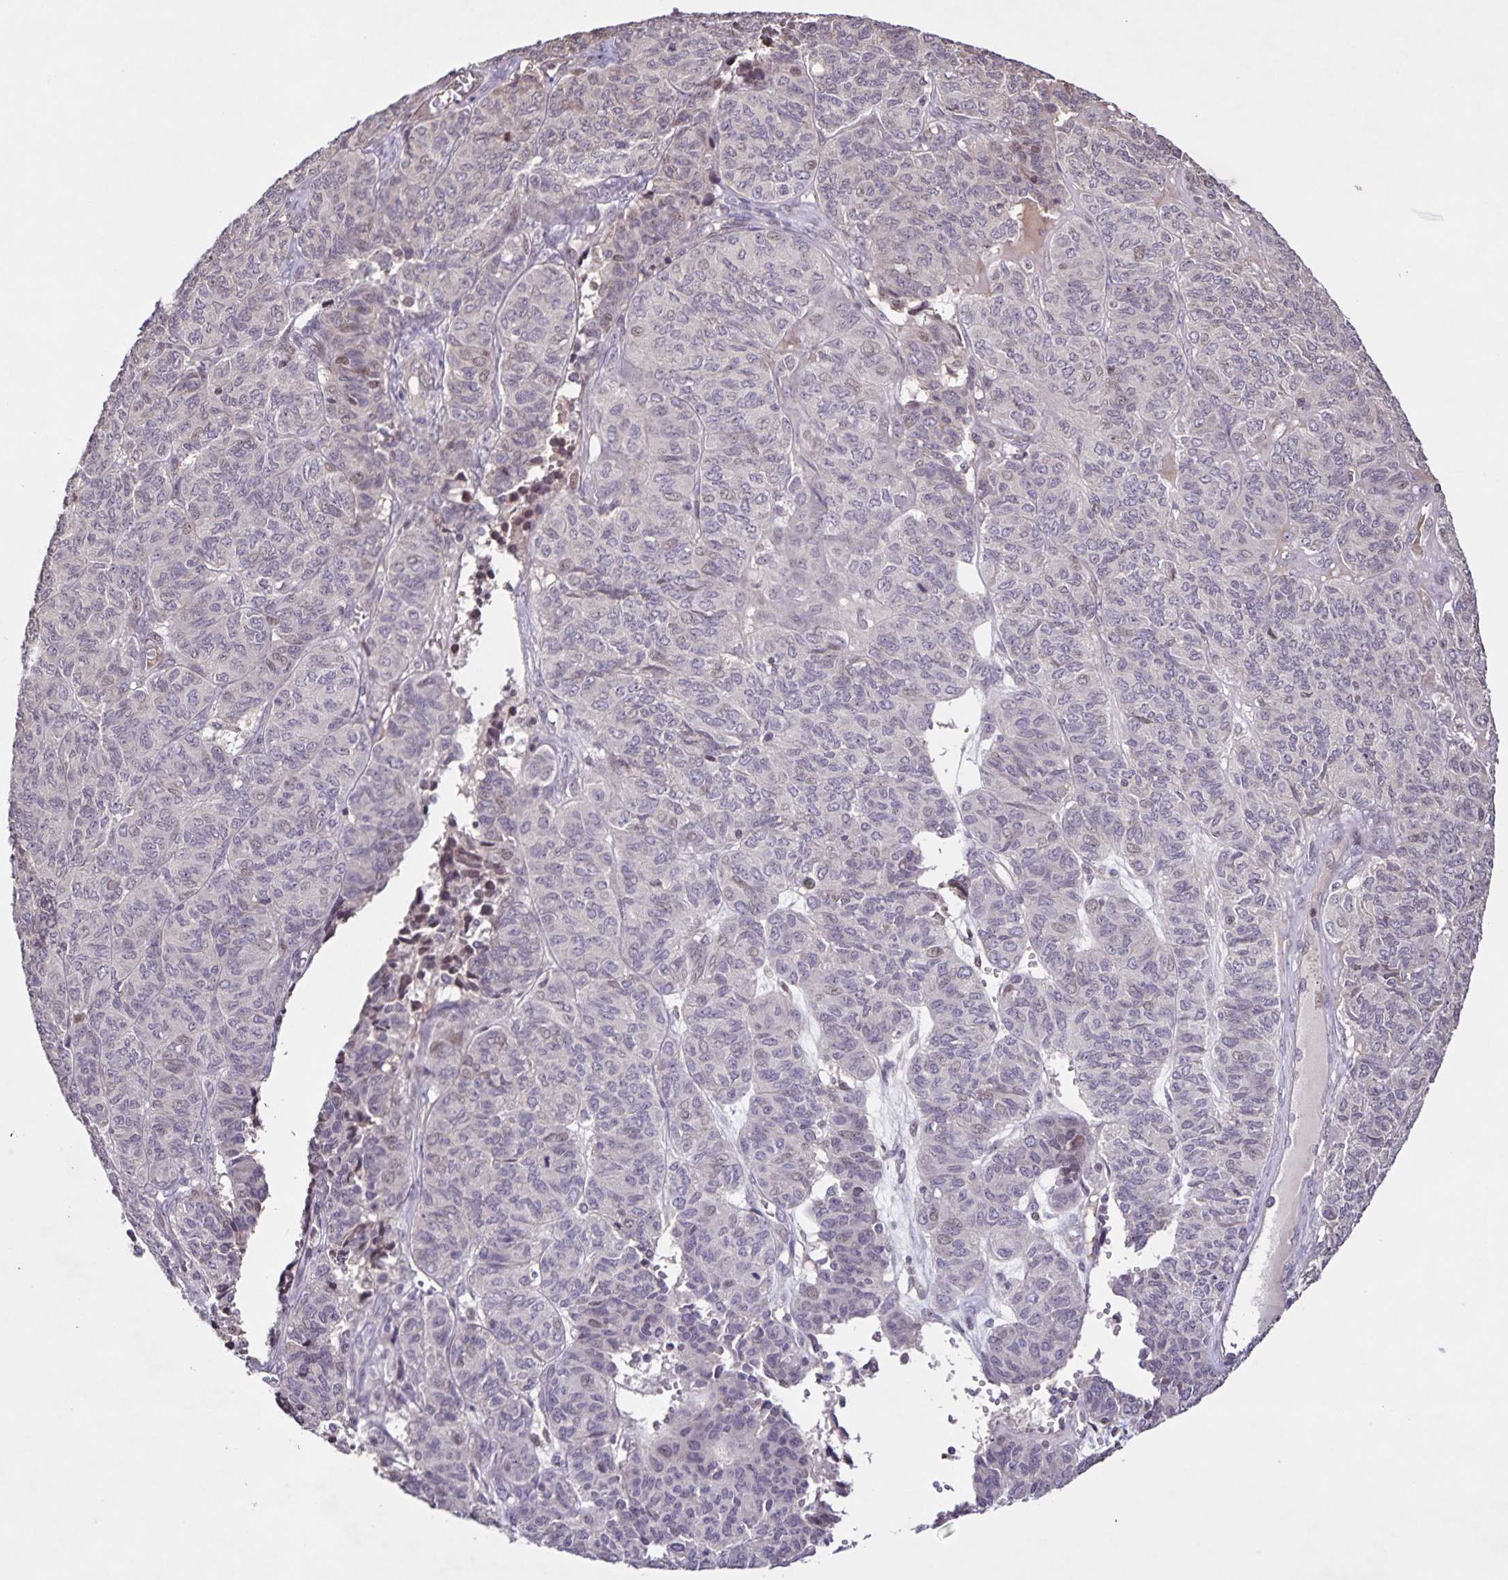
{"staining": {"intensity": "weak", "quantity": "<25%", "location": "cytoplasmic/membranous"}, "tissue": "ovarian cancer", "cell_type": "Tumor cells", "image_type": "cancer", "snomed": [{"axis": "morphology", "description": "Carcinoma, endometroid"}, {"axis": "topography", "description": "Ovary"}], "caption": "Ovarian cancer was stained to show a protein in brown. There is no significant staining in tumor cells. (DAB (3,3'-diaminobenzidine) immunohistochemistry (IHC) visualized using brightfield microscopy, high magnification).", "gene": "GDF2", "patient": {"sex": "female", "age": 80}}